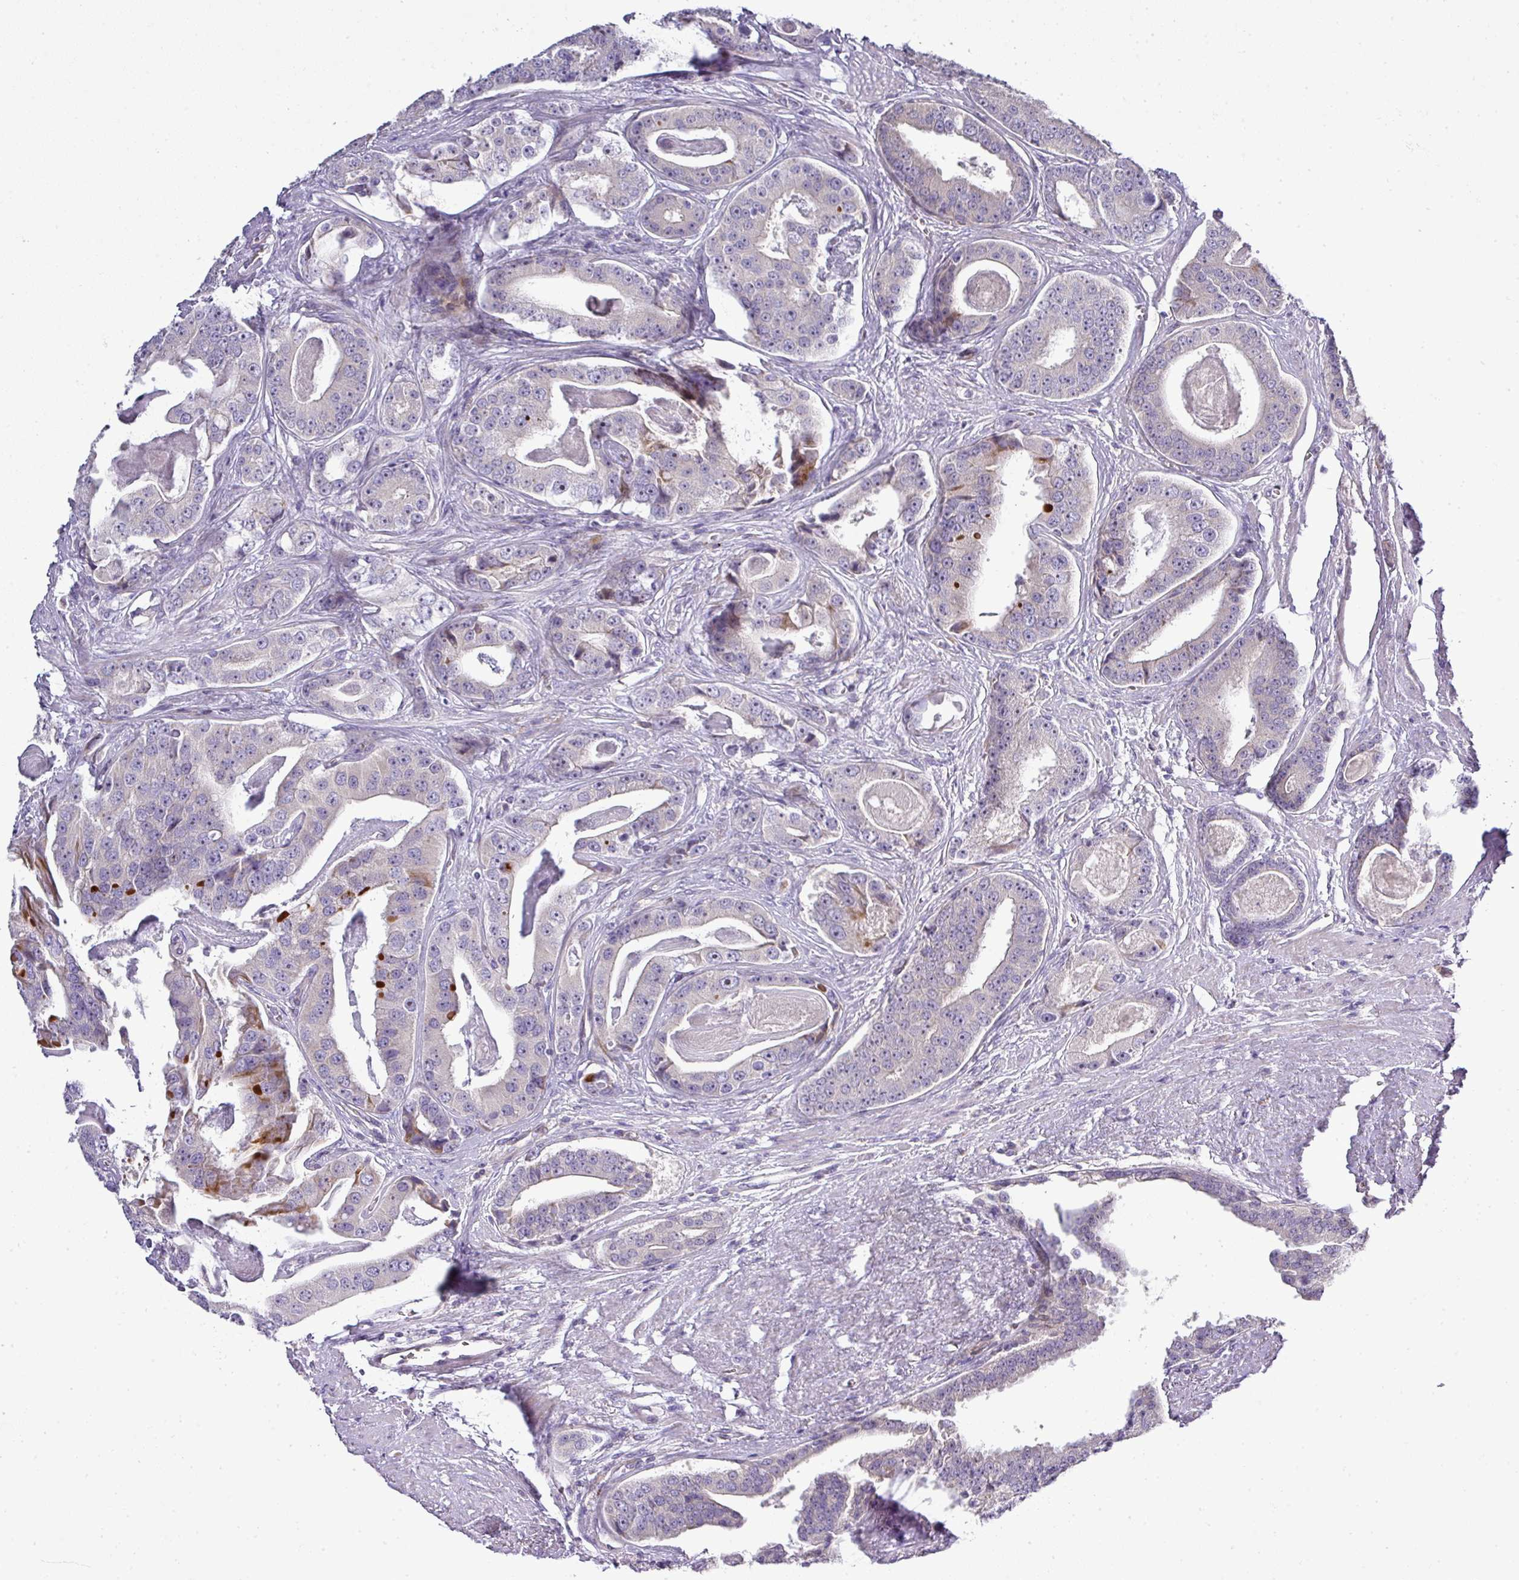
{"staining": {"intensity": "negative", "quantity": "none", "location": "none"}, "tissue": "prostate cancer", "cell_type": "Tumor cells", "image_type": "cancer", "snomed": [{"axis": "morphology", "description": "Adenocarcinoma, High grade"}, {"axis": "topography", "description": "Prostate"}], "caption": "Immunohistochemistry micrograph of neoplastic tissue: prostate cancer stained with DAB exhibits no significant protein staining in tumor cells.", "gene": "ATP6V1F", "patient": {"sex": "male", "age": 71}}